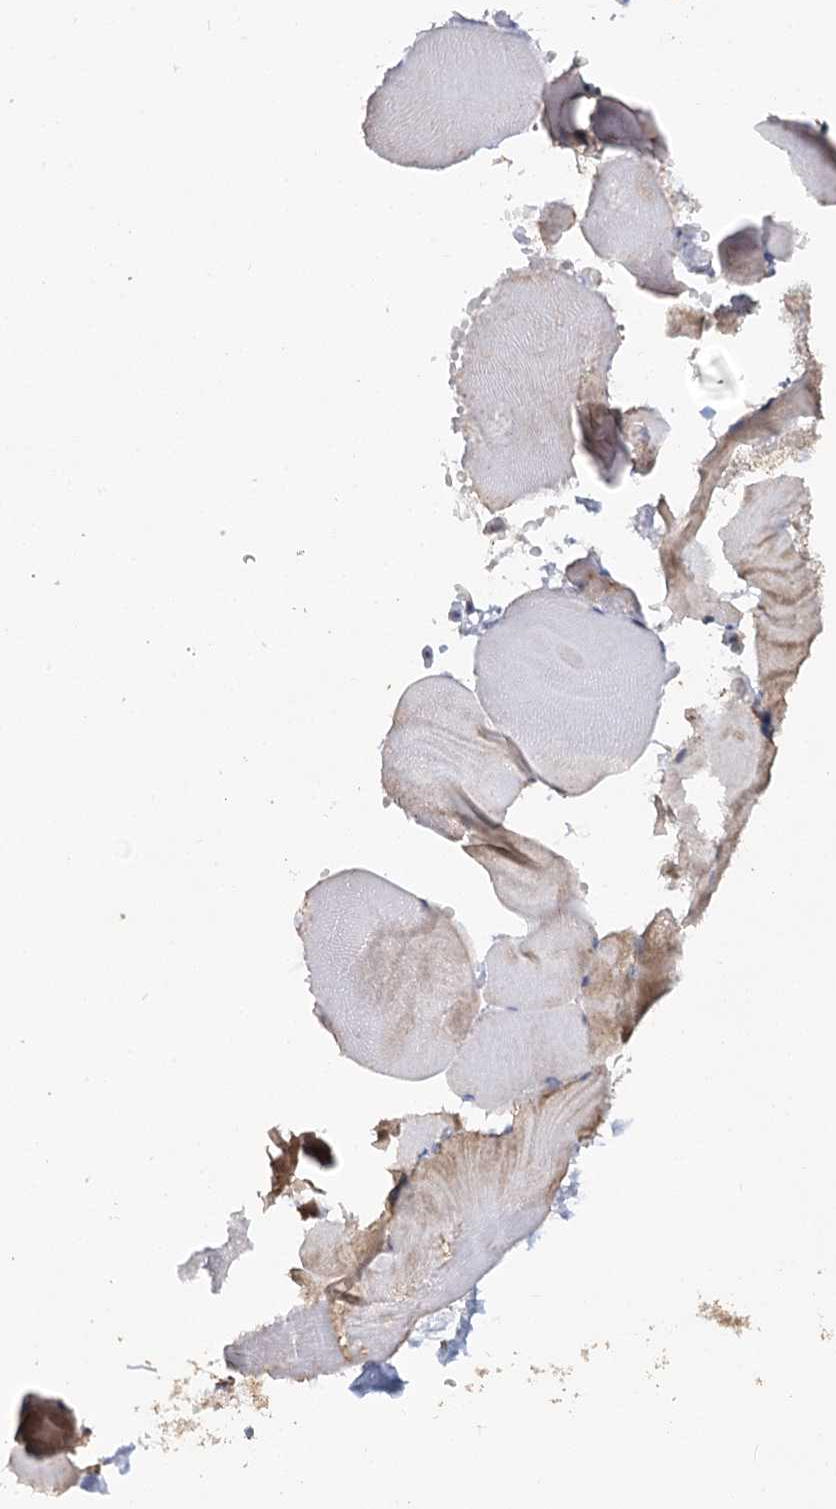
{"staining": {"intensity": "moderate", "quantity": "<25%", "location": "cytoplasmic/membranous"}, "tissue": "skeletal muscle", "cell_type": "Myocytes", "image_type": "normal", "snomed": [{"axis": "morphology", "description": "Normal tissue, NOS"}, {"axis": "topography", "description": "Skeletal muscle"}, {"axis": "topography", "description": "Parathyroid gland"}], "caption": "The histopathology image exhibits a brown stain indicating the presence of a protein in the cytoplasmic/membranous of myocytes in skeletal muscle. The staining is performed using DAB brown chromogen to label protein expression. The nuclei are counter-stained blue using hematoxylin.", "gene": "RUFY4", "patient": {"sex": "female", "age": 37}}